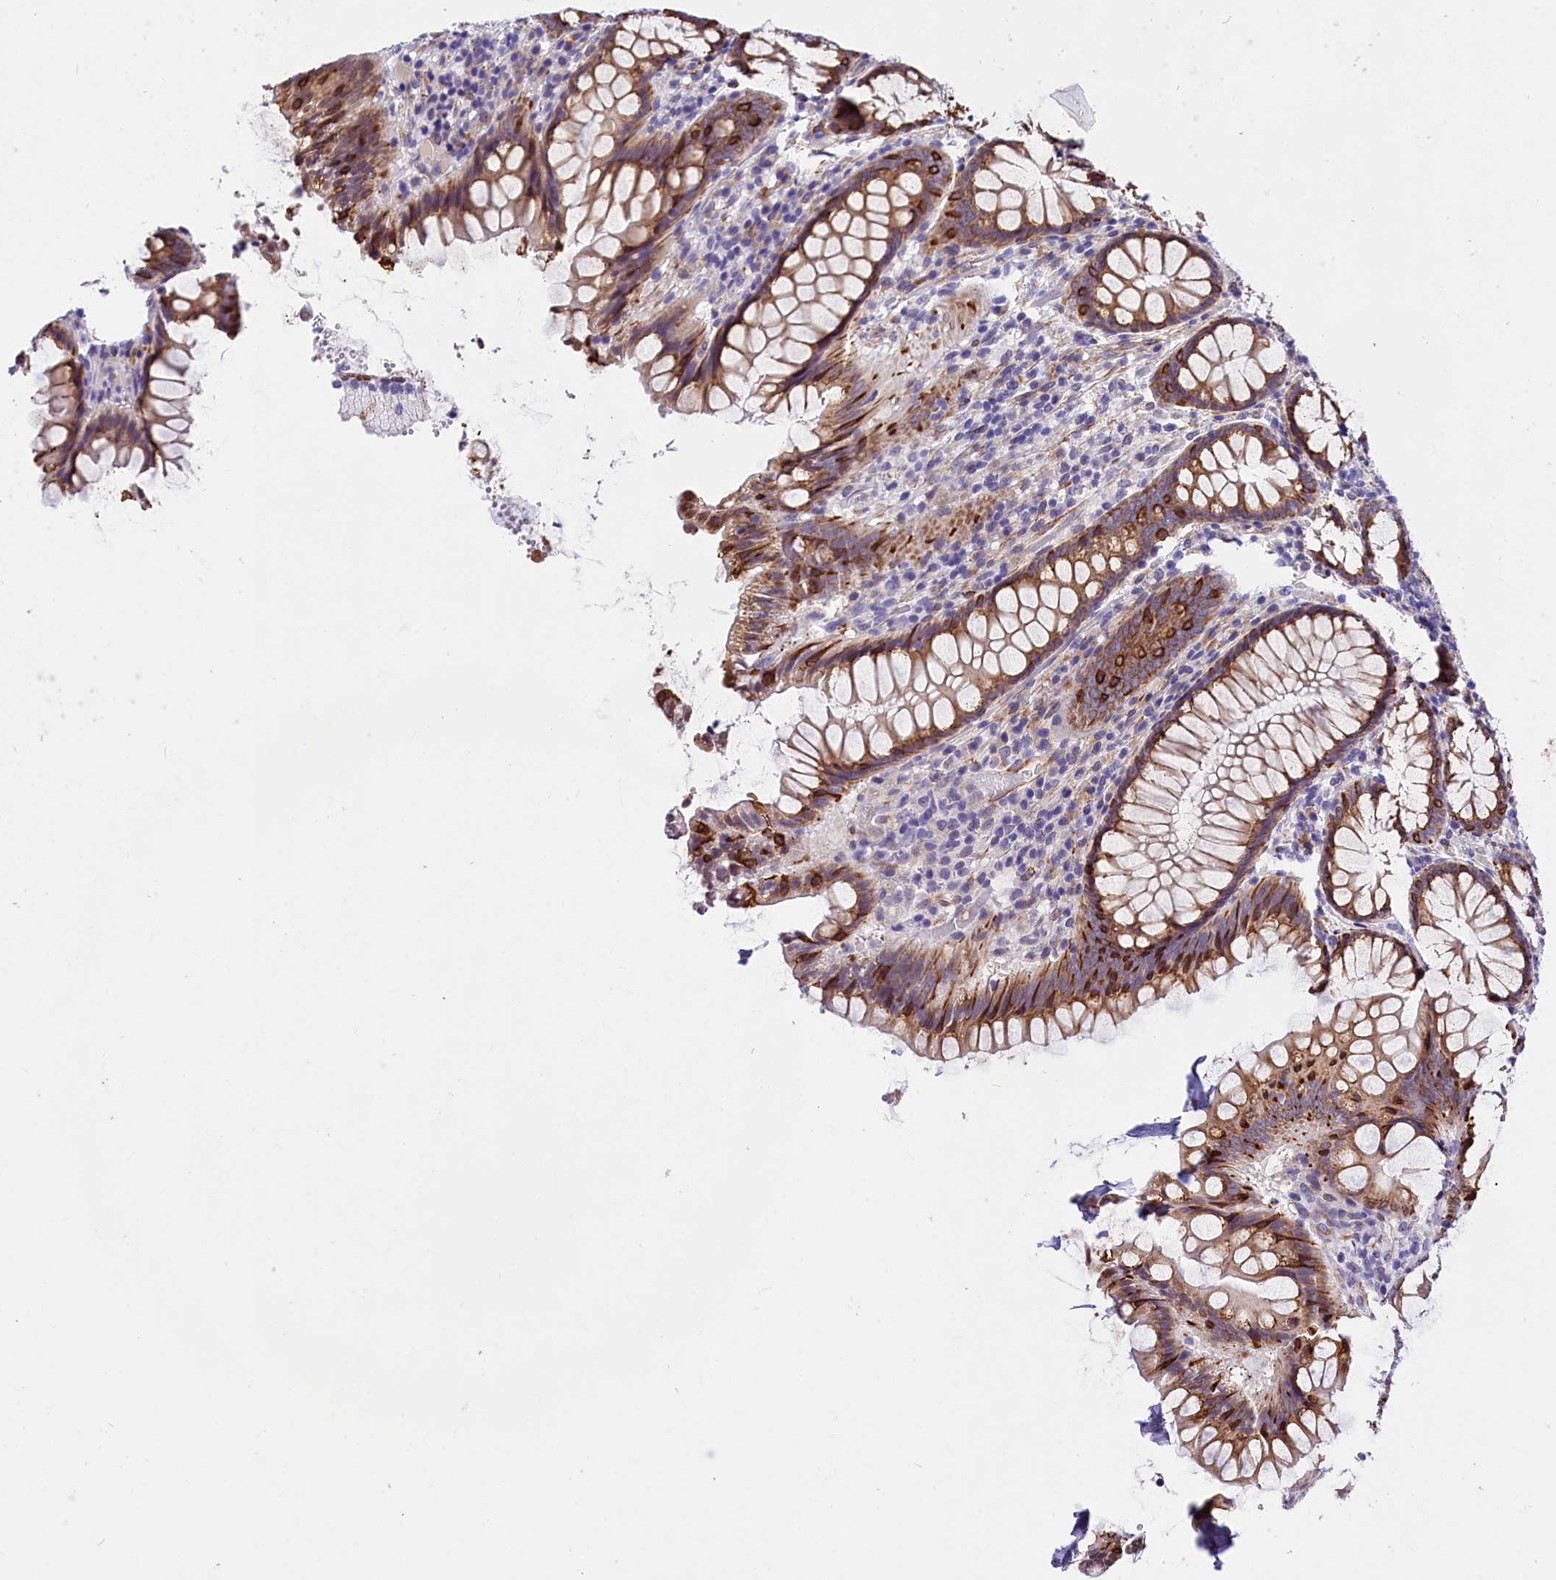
{"staining": {"intensity": "weak", "quantity": ">75%", "location": "cytoplasmic/membranous"}, "tissue": "colon", "cell_type": "Endothelial cells", "image_type": "normal", "snomed": [{"axis": "morphology", "description": "Normal tissue, NOS"}, {"axis": "topography", "description": "Colon"}], "caption": "Immunohistochemistry (IHC) histopathology image of benign colon: human colon stained using IHC displays low levels of weak protein expression localized specifically in the cytoplasmic/membranous of endothelial cells, appearing as a cytoplasmic/membranous brown color.", "gene": "ITGA1", "patient": {"sex": "female", "age": 79}}